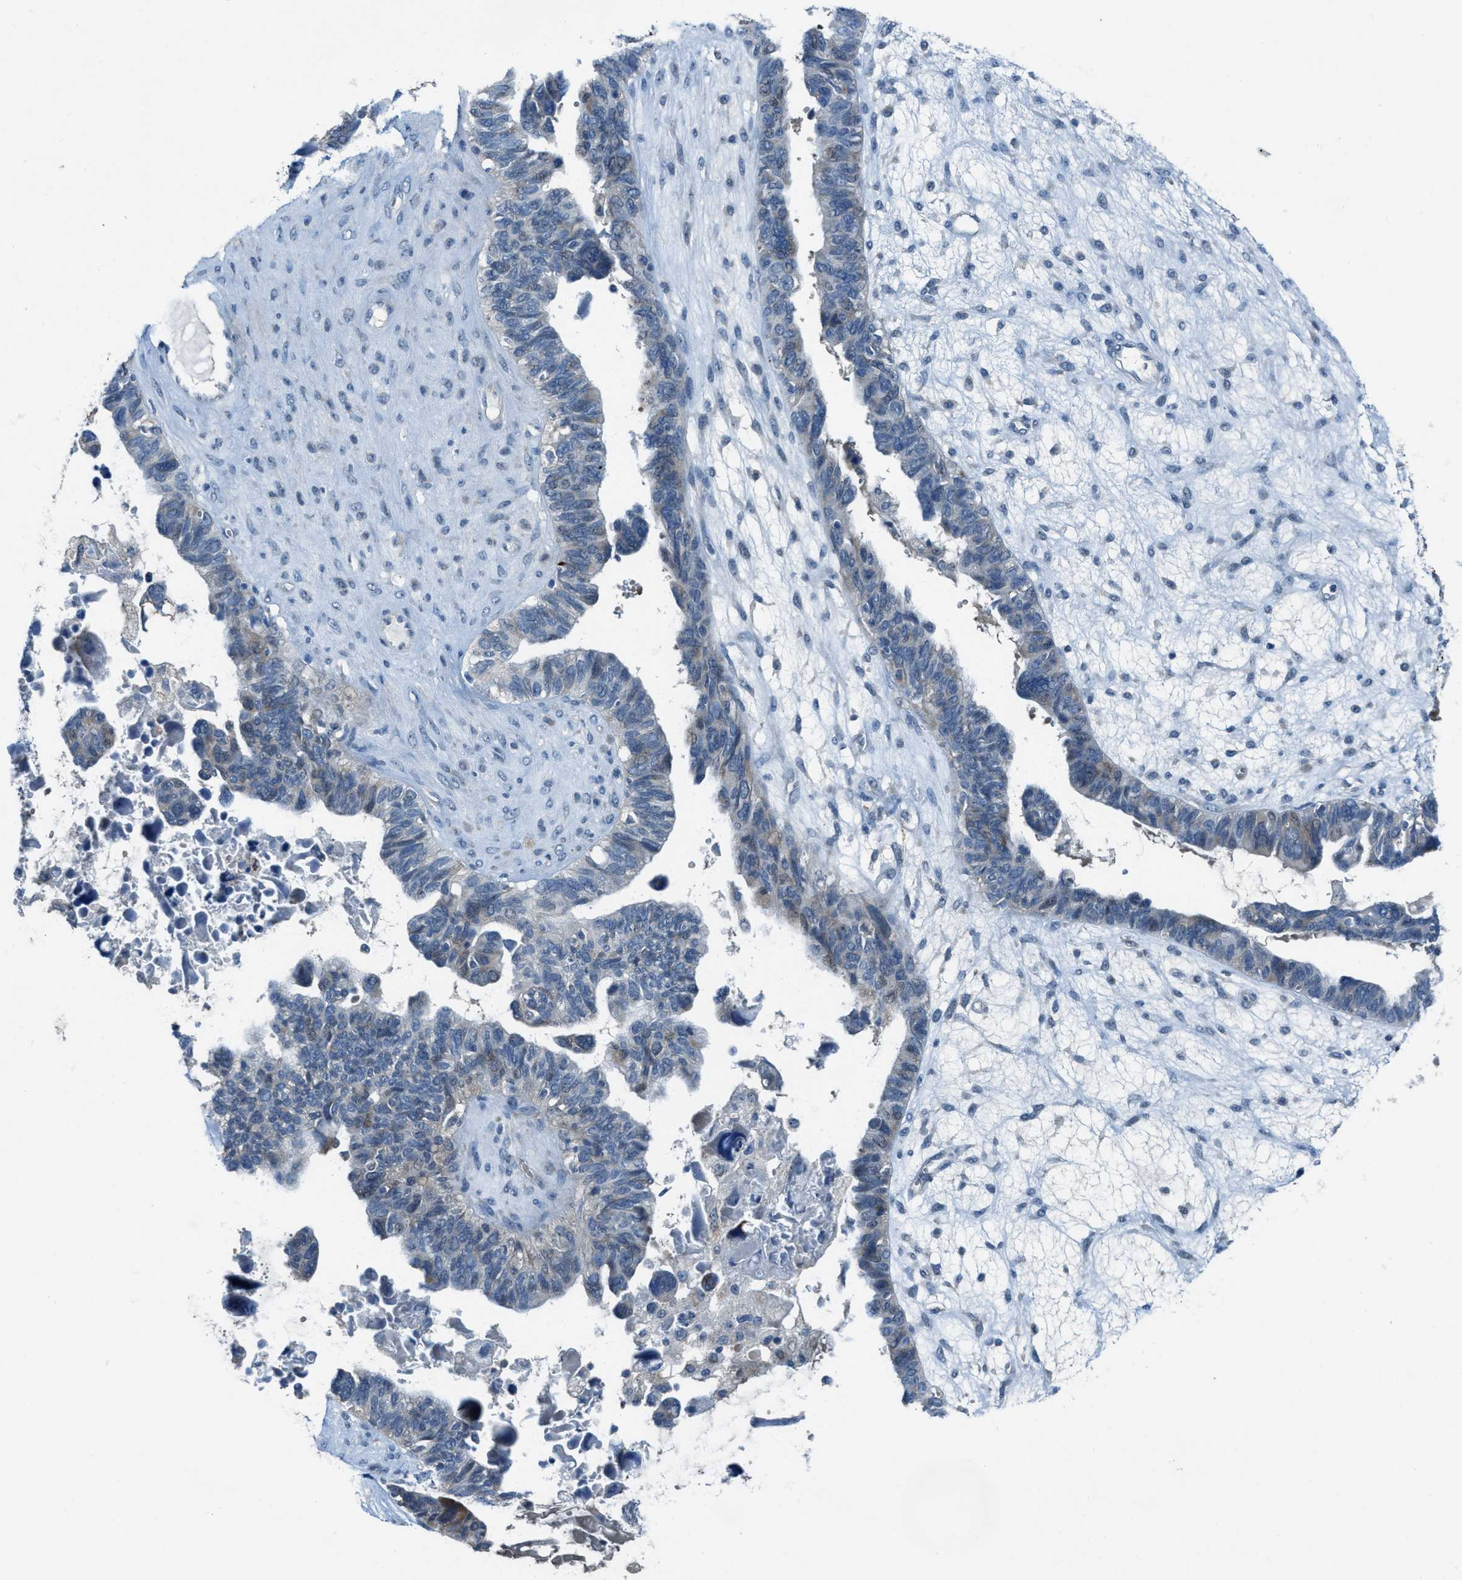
{"staining": {"intensity": "negative", "quantity": "none", "location": "none"}, "tissue": "ovarian cancer", "cell_type": "Tumor cells", "image_type": "cancer", "snomed": [{"axis": "morphology", "description": "Cystadenocarcinoma, serous, NOS"}, {"axis": "topography", "description": "Ovary"}], "caption": "An immunohistochemistry photomicrograph of ovarian cancer is shown. There is no staining in tumor cells of ovarian cancer.", "gene": "CDON", "patient": {"sex": "female", "age": 79}}